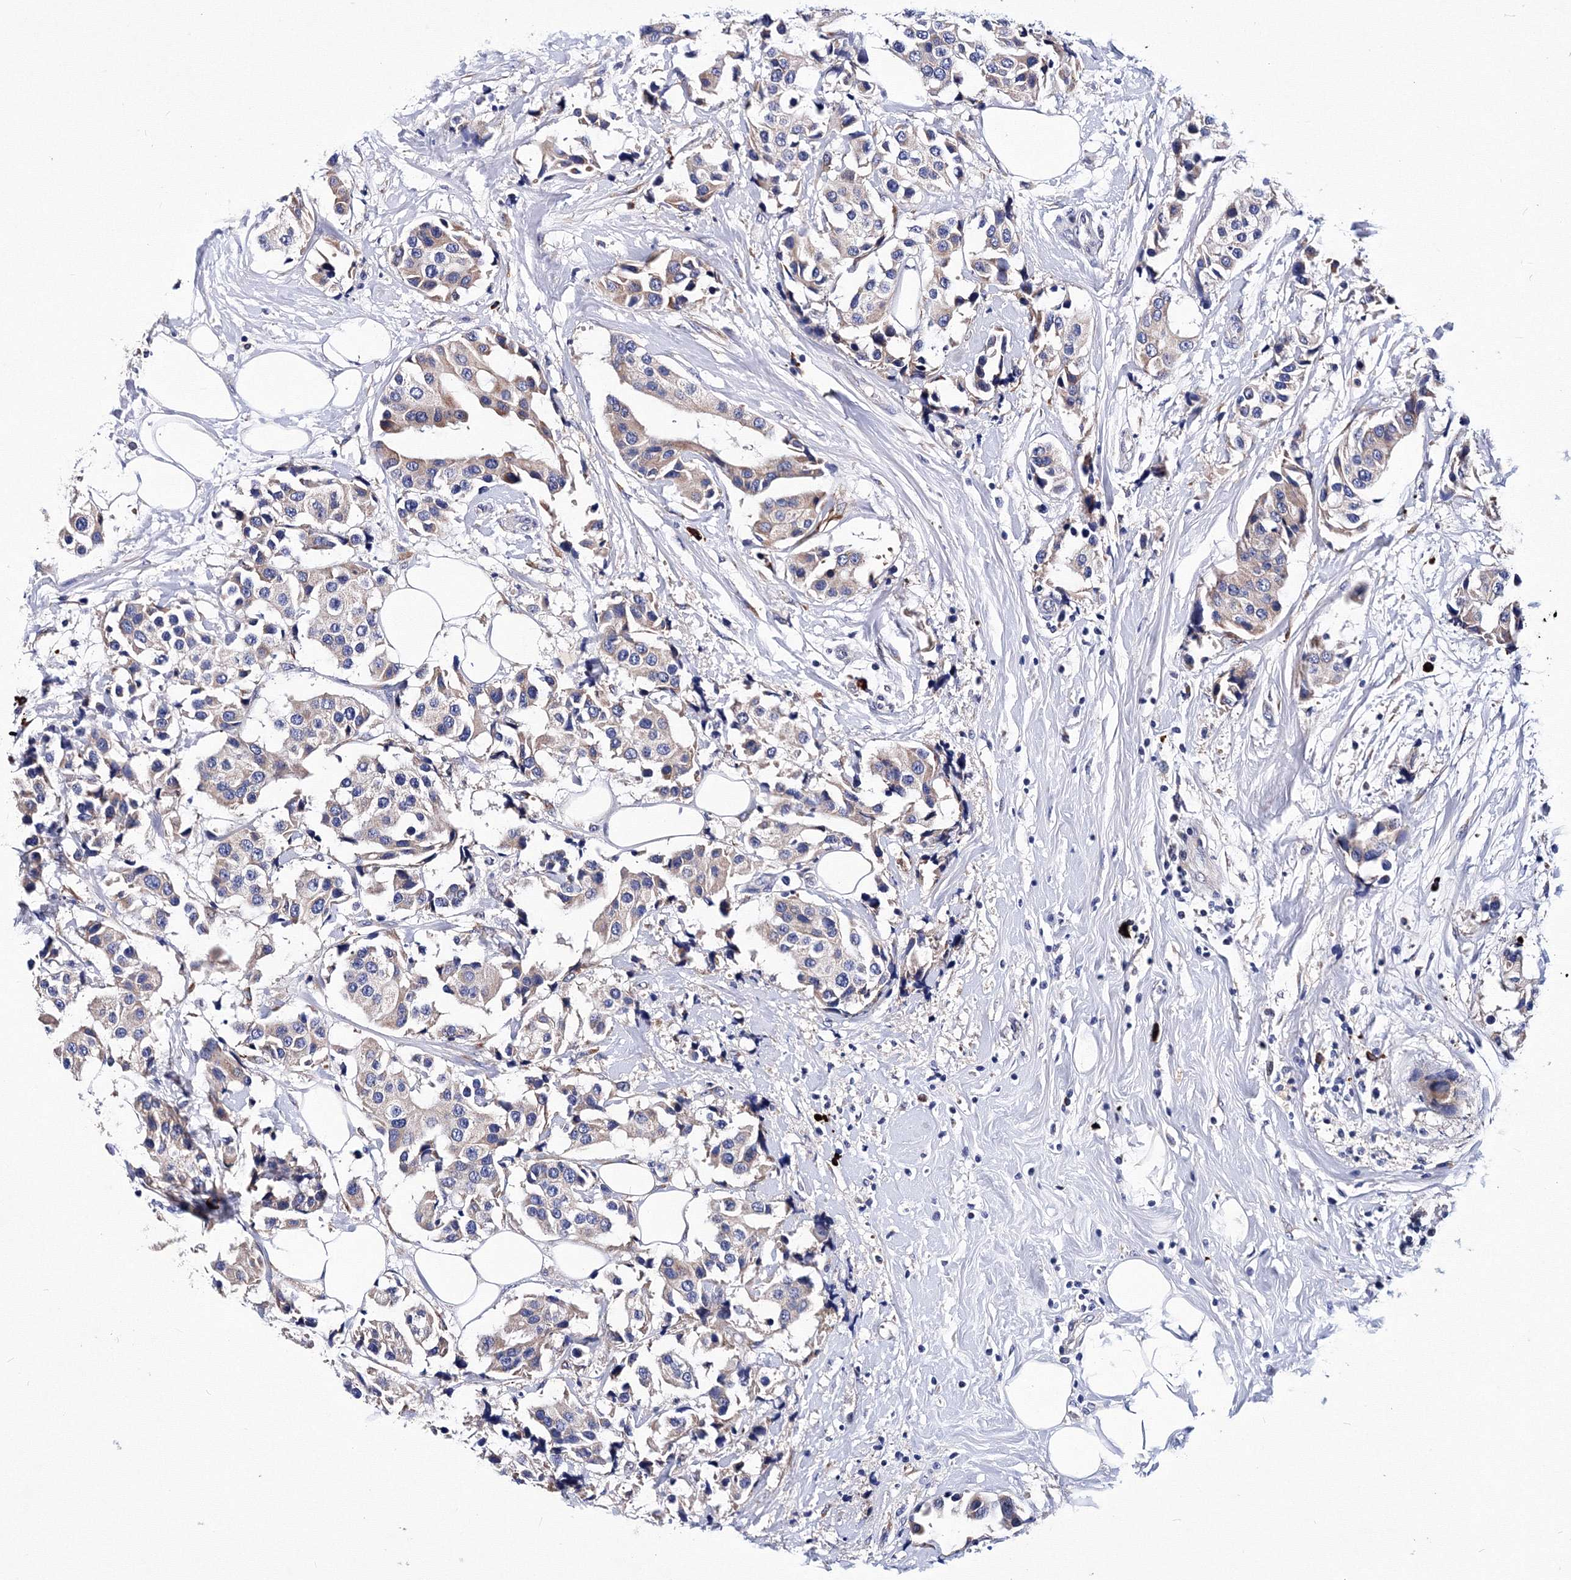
{"staining": {"intensity": "weak", "quantity": ">75%", "location": "cytoplasmic/membranous"}, "tissue": "breast cancer", "cell_type": "Tumor cells", "image_type": "cancer", "snomed": [{"axis": "morphology", "description": "Normal tissue, NOS"}, {"axis": "morphology", "description": "Duct carcinoma"}, {"axis": "topography", "description": "Breast"}], "caption": "Protein expression analysis of infiltrating ductal carcinoma (breast) exhibits weak cytoplasmic/membranous expression in approximately >75% of tumor cells.", "gene": "TRPM2", "patient": {"sex": "female", "age": 39}}